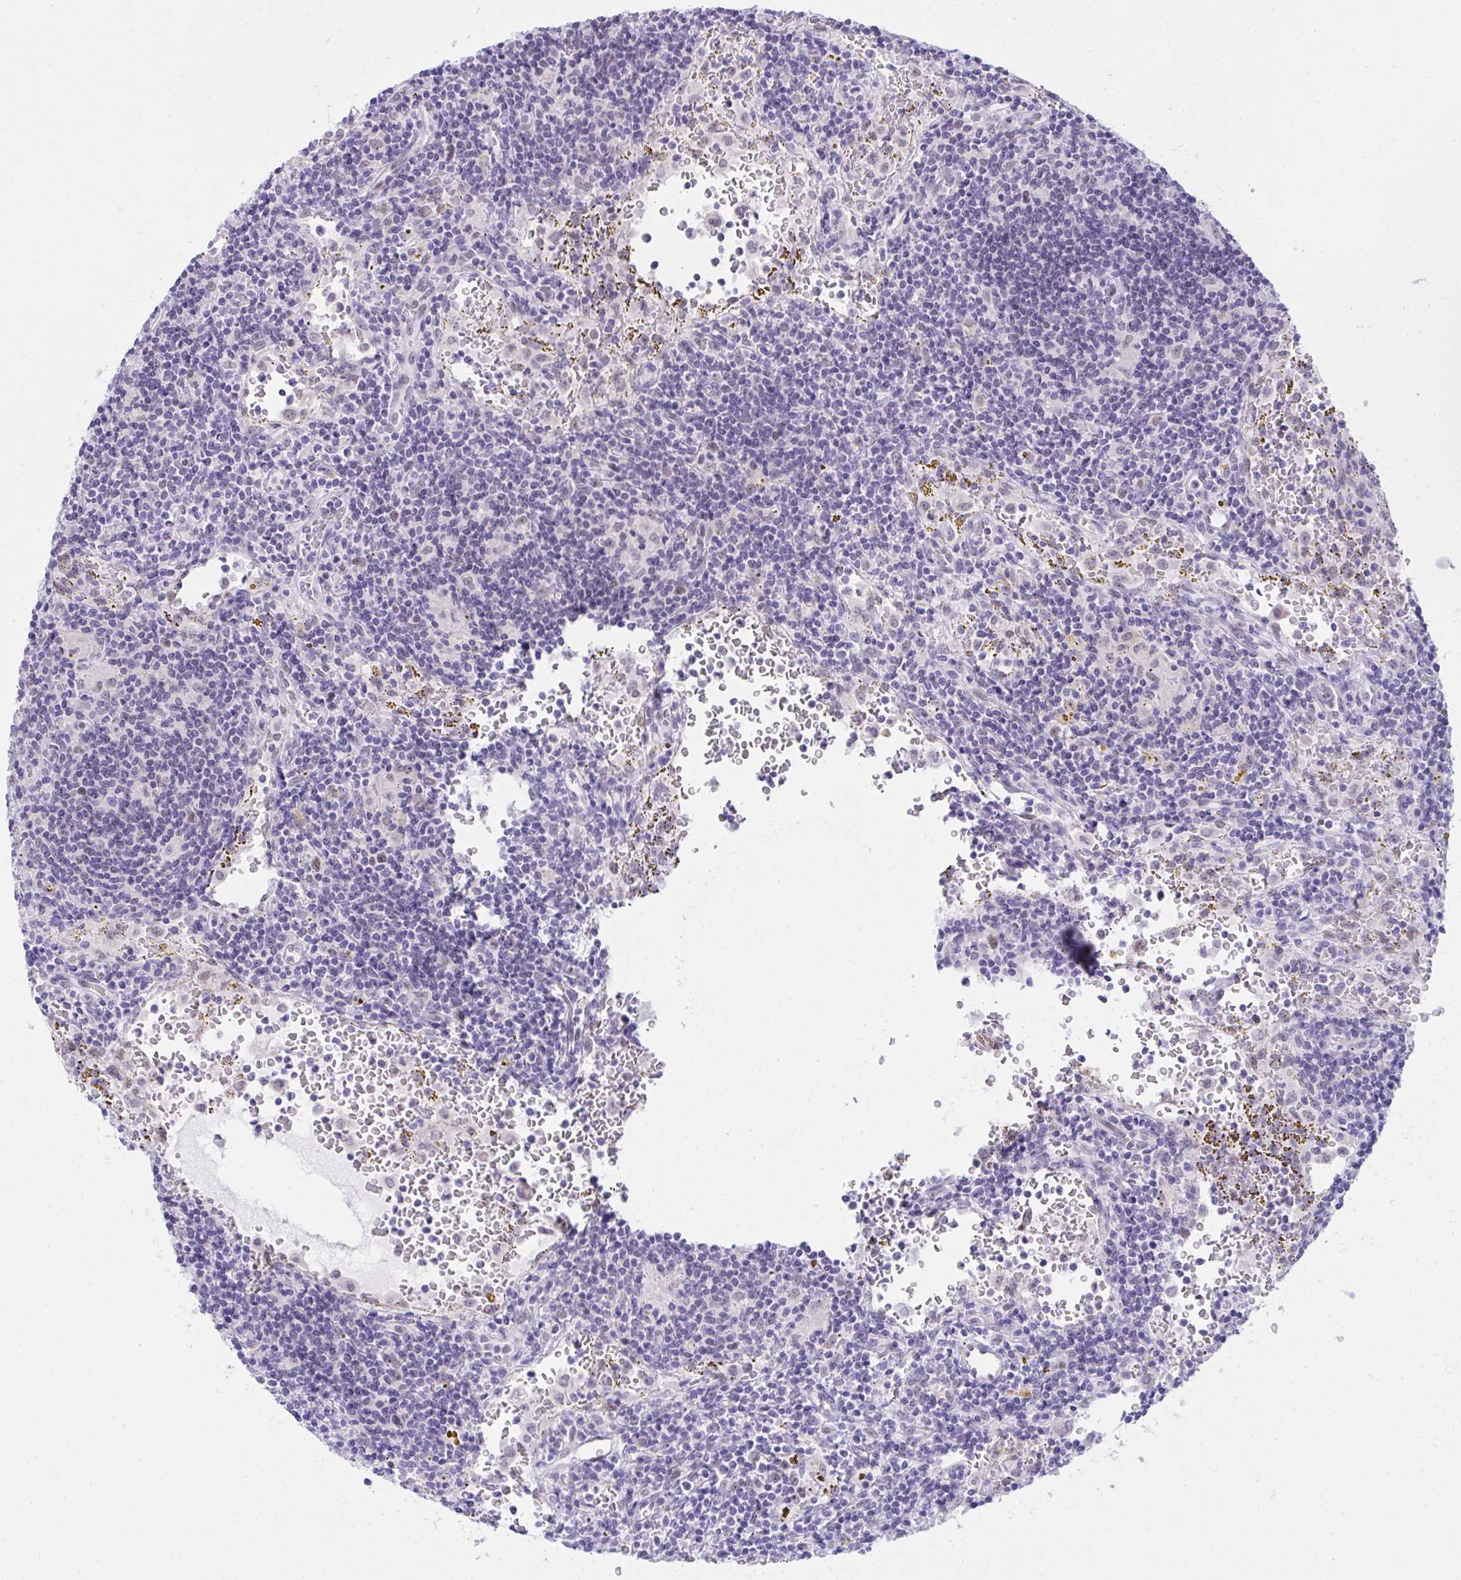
{"staining": {"intensity": "negative", "quantity": "none", "location": "none"}, "tissue": "lymphoma", "cell_type": "Tumor cells", "image_type": "cancer", "snomed": [{"axis": "morphology", "description": "Malignant lymphoma, non-Hodgkin's type, Low grade"}, {"axis": "topography", "description": "Spleen"}], "caption": "DAB (3,3'-diaminobenzidine) immunohistochemical staining of lymphoma demonstrates no significant expression in tumor cells.", "gene": "TEAD4", "patient": {"sex": "female", "age": 70}}